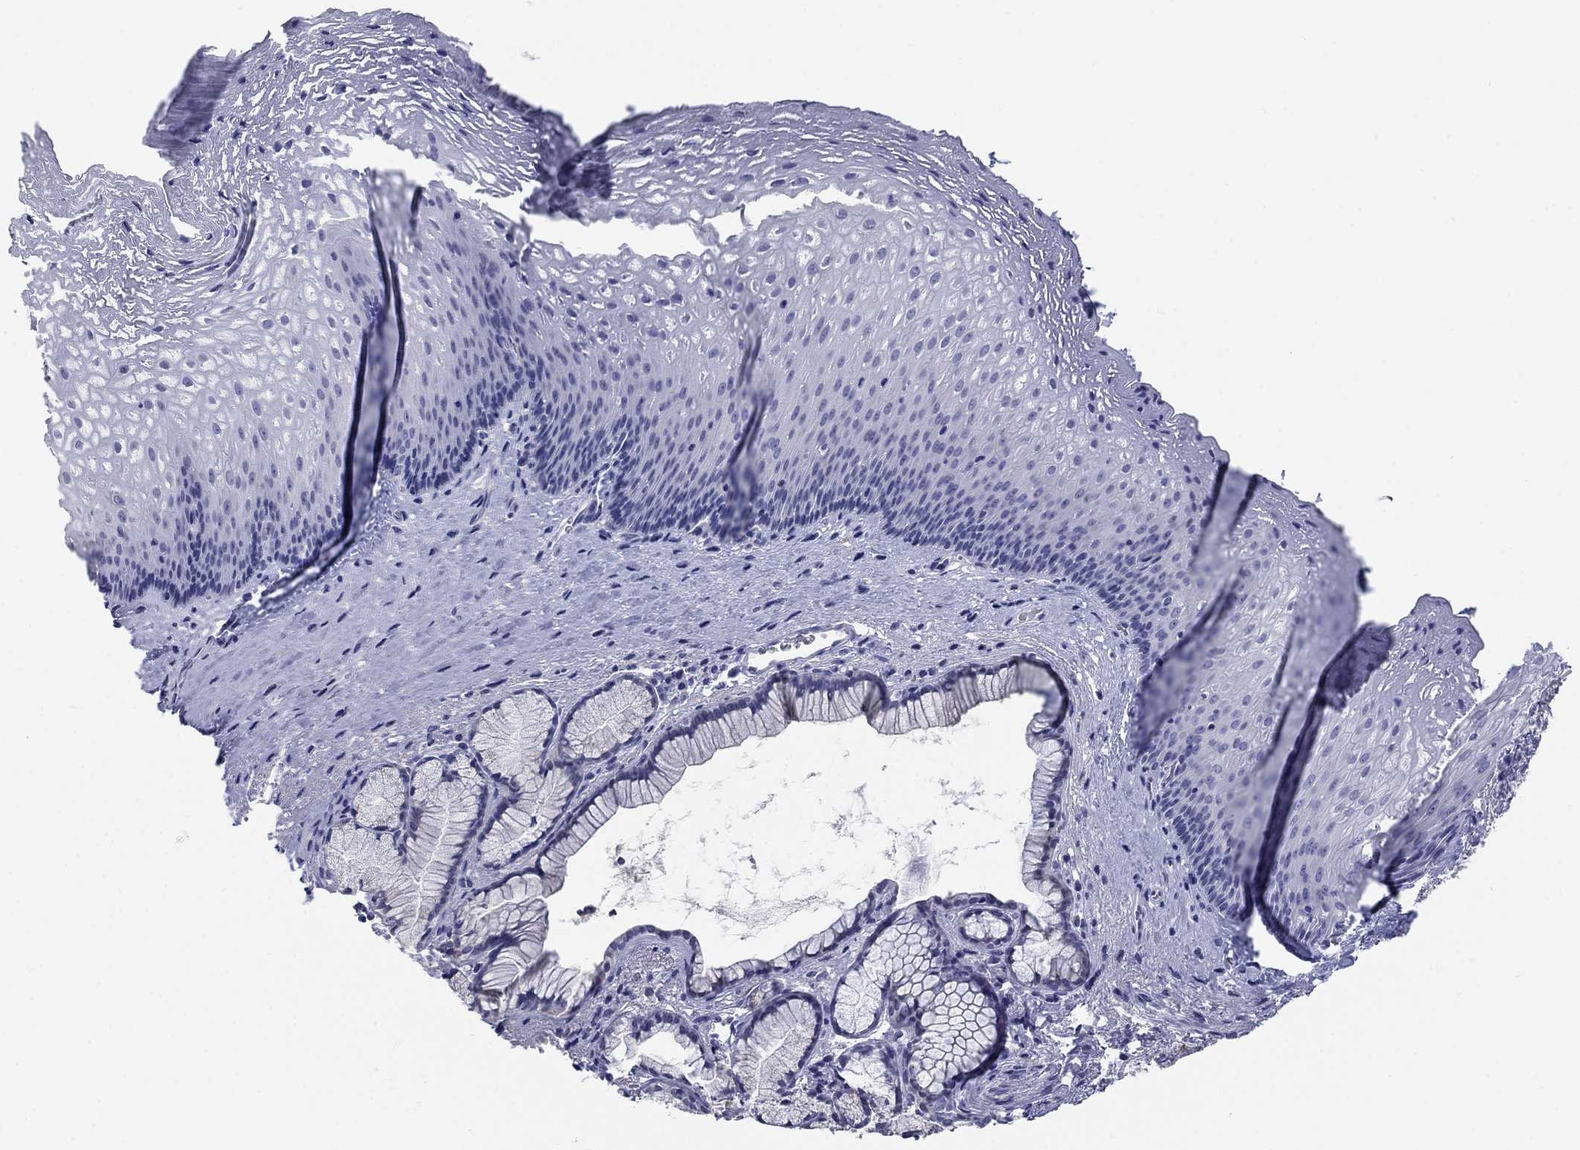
{"staining": {"intensity": "negative", "quantity": "none", "location": "none"}, "tissue": "esophagus", "cell_type": "Squamous epithelial cells", "image_type": "normal", "snomed": [{"axis": "morphology", "description": "Normal tissue, NOS"}, {"axis": "topography", "description": "Esophagus"}], "caption": "Immunohistochemistry (IHC) micrograph of normal esophagus: human esophagus stained with DAB displays no significant protein expression in squamous epithelial cells. (DAB (3,3'-diaminobenzidine) immunohistochemistry visualized using brightfield microscopy, high magnification).", "gene": "ATP6V1G2", "patient": {"sex": "male", "age": 76}}